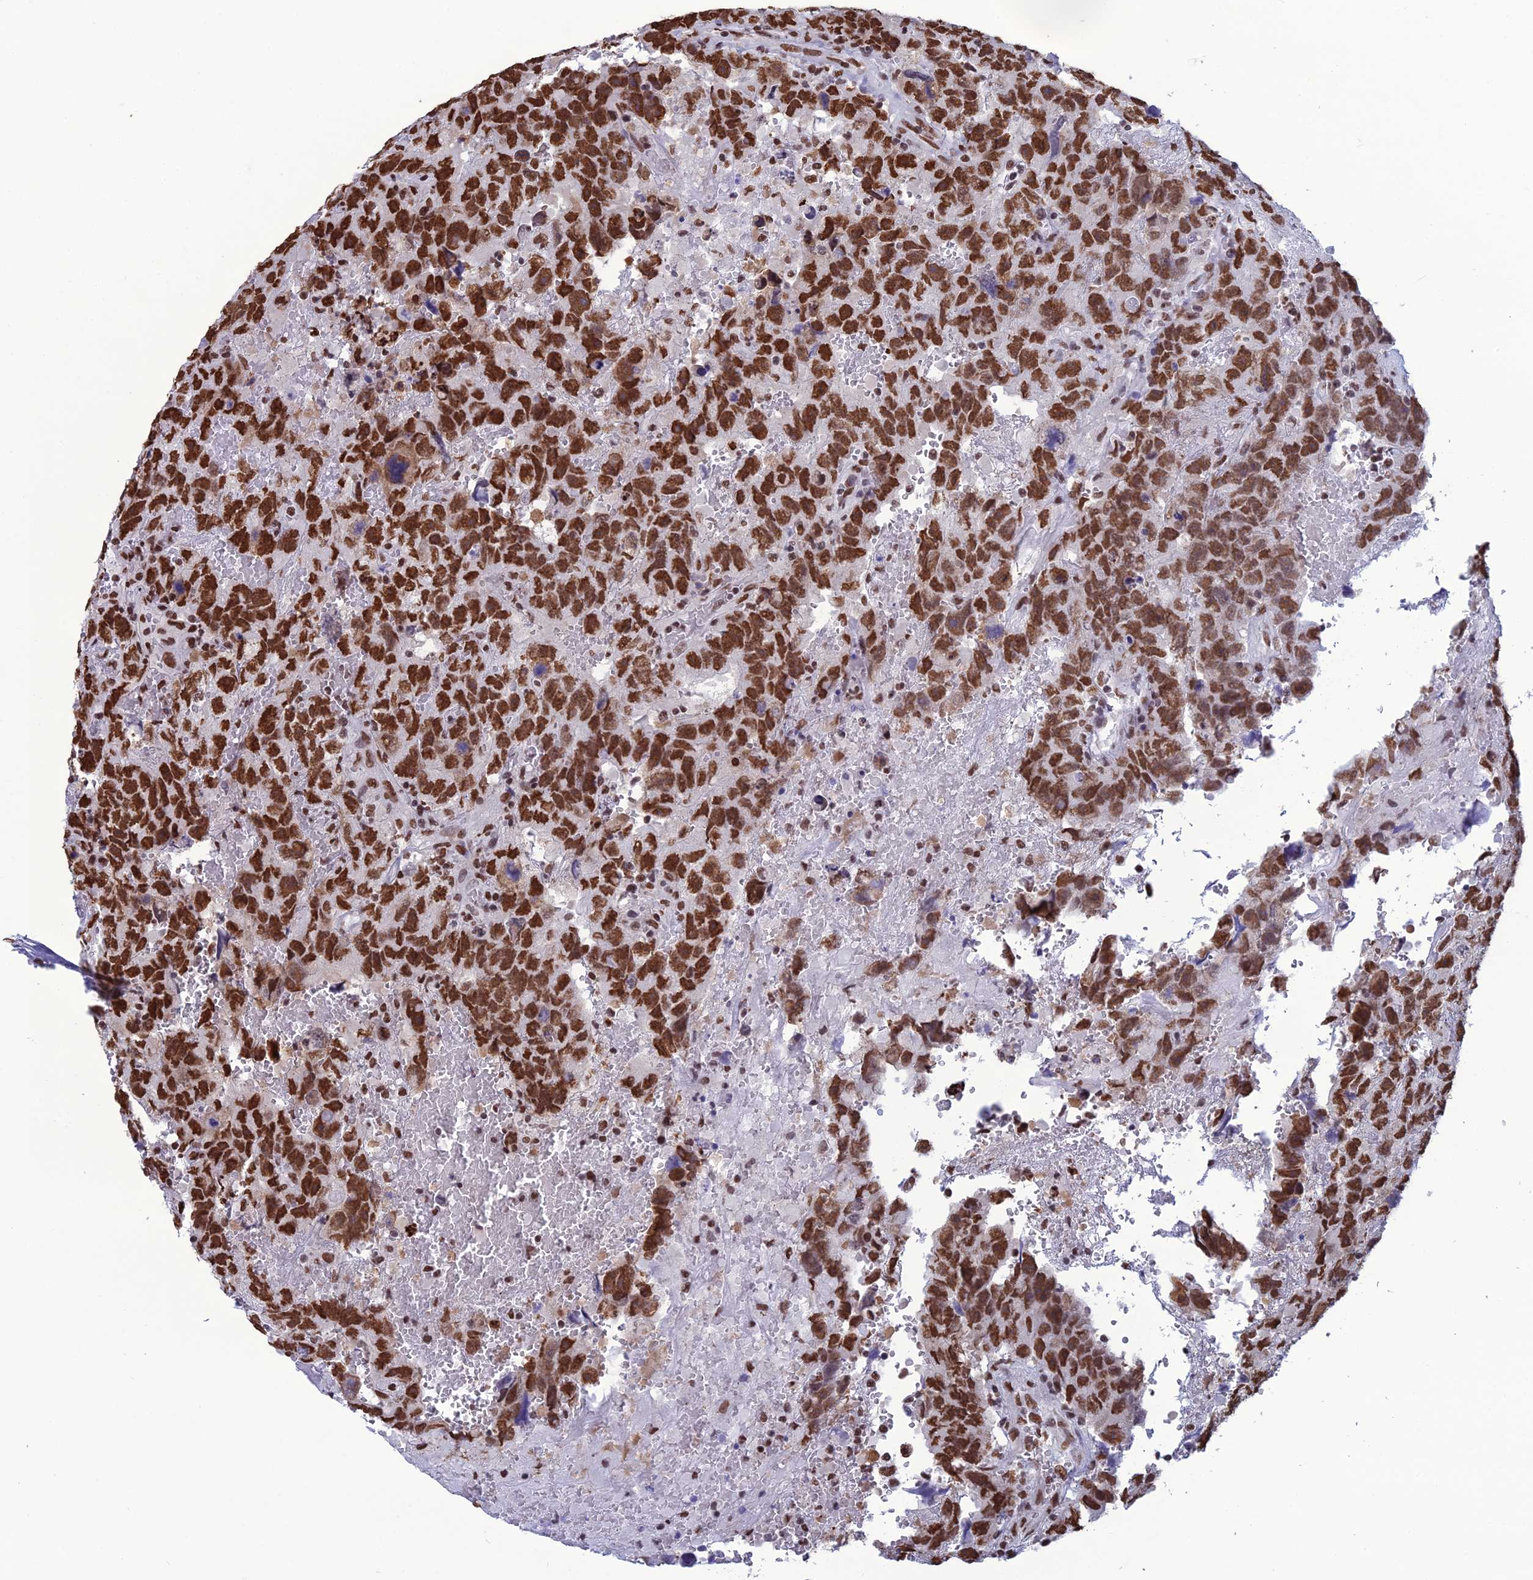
{"staining": {"intensity": "strong", "quantity": ">75%", "location": "nuclear"}, "tissue": "testis cancer", "cell_type": "Tumor cells", "image_type": "cancer", "snomed": [{"axis": "morphology", "description": "Carcinoma, Embryonal, NOS"}, {"axis": "topography", "description": "Testis"}], "caption": "Immunohistochemical staining of testis embryonal carcinoma exhibits strong nuclear protein staining in about >75% of tumor cells.", "gene": "PRAMEF12", "patient": {"sex": "male", "age": 45}}